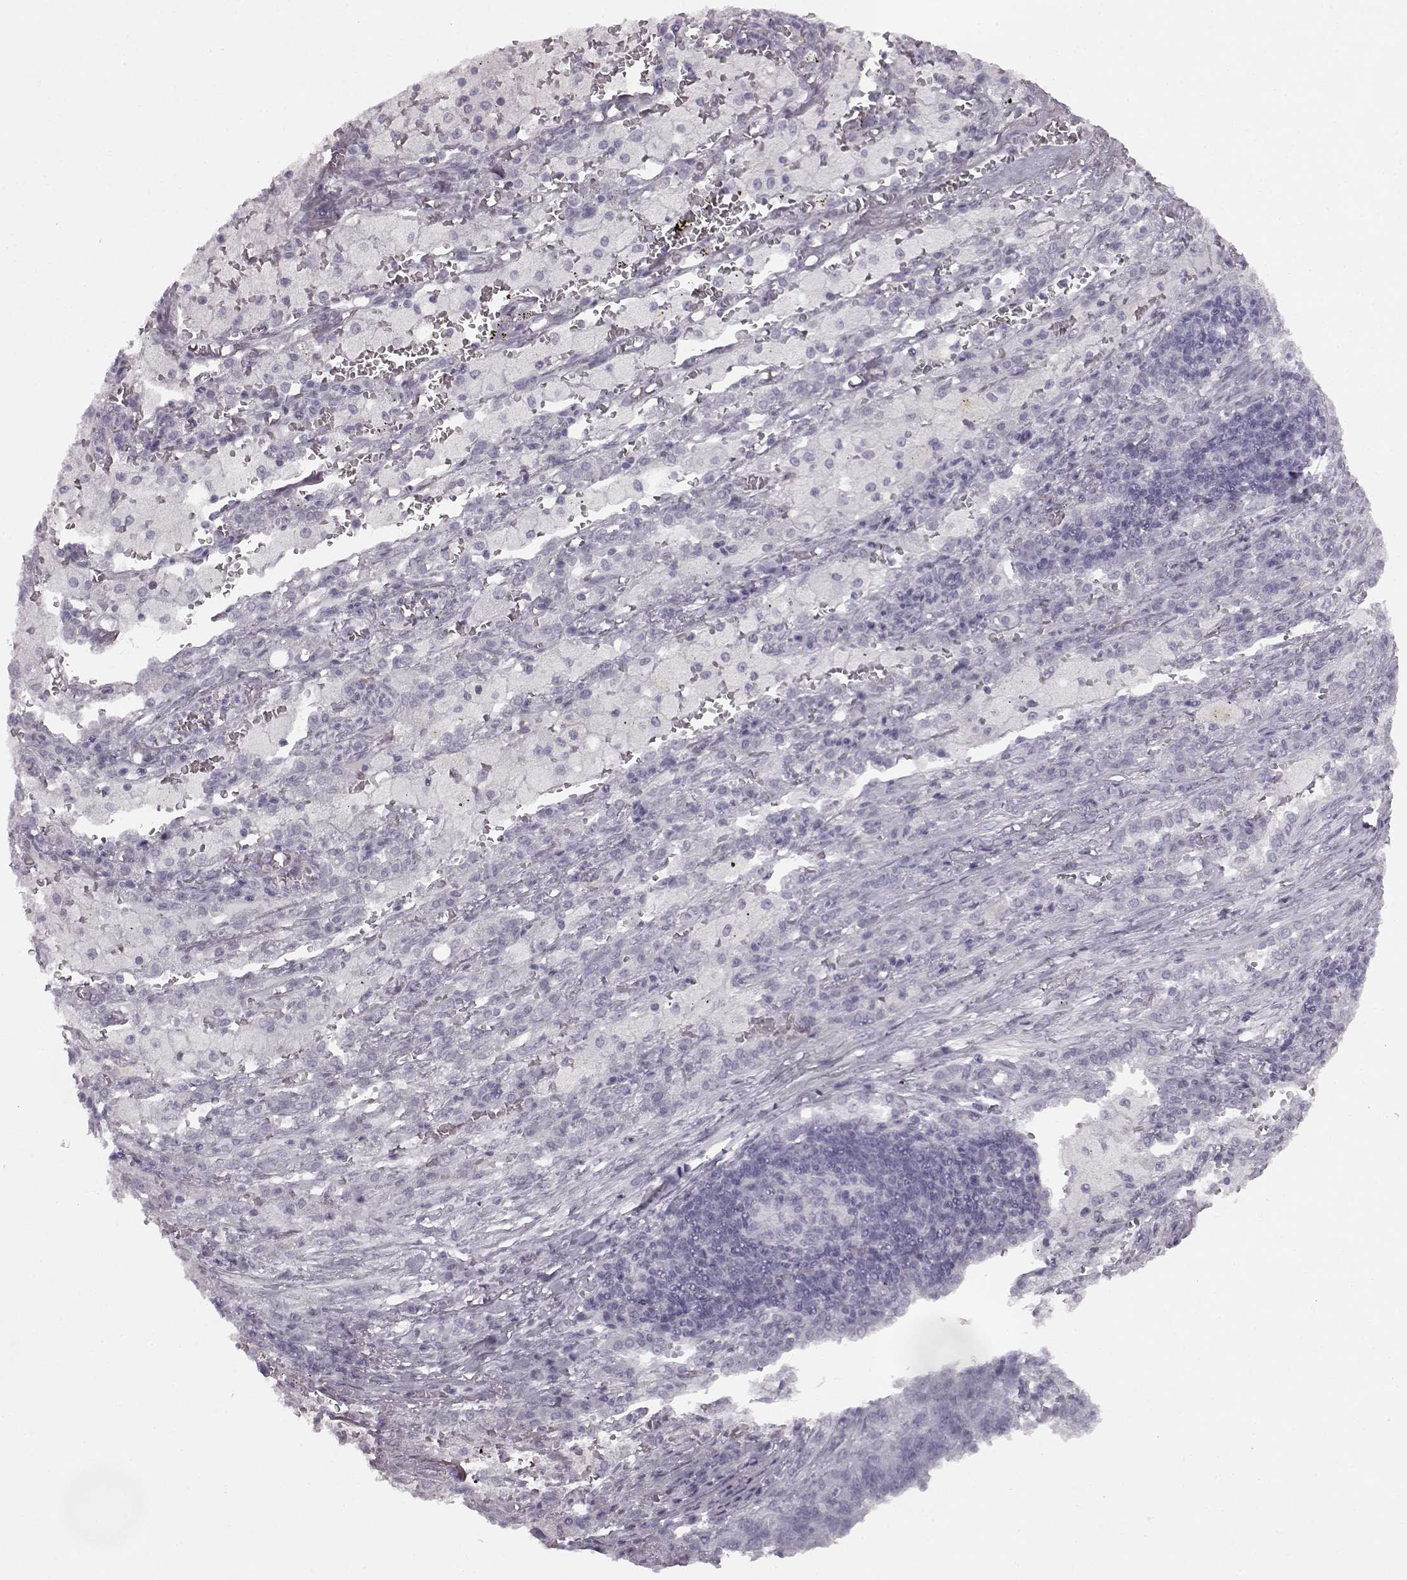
{"staining": {"intensity": "negative", "quantity": "none", "location": "none"}, "tissue": "lung cancer", "cell_type": "Tumor cells", "image_type": "cancer", "snomed": [{"axis": "morphology", "description": "Adenocarcinoma, NOS"}, {"axis": "topography", "description": "Lung"}], "caption": "An IHC image of lung adenocarcinoma is shown. There is no staining in tumor cells of lung adenocarcinoma.", "gene": "SEMG2", "patient": {"sex": "male", "age": 57}}